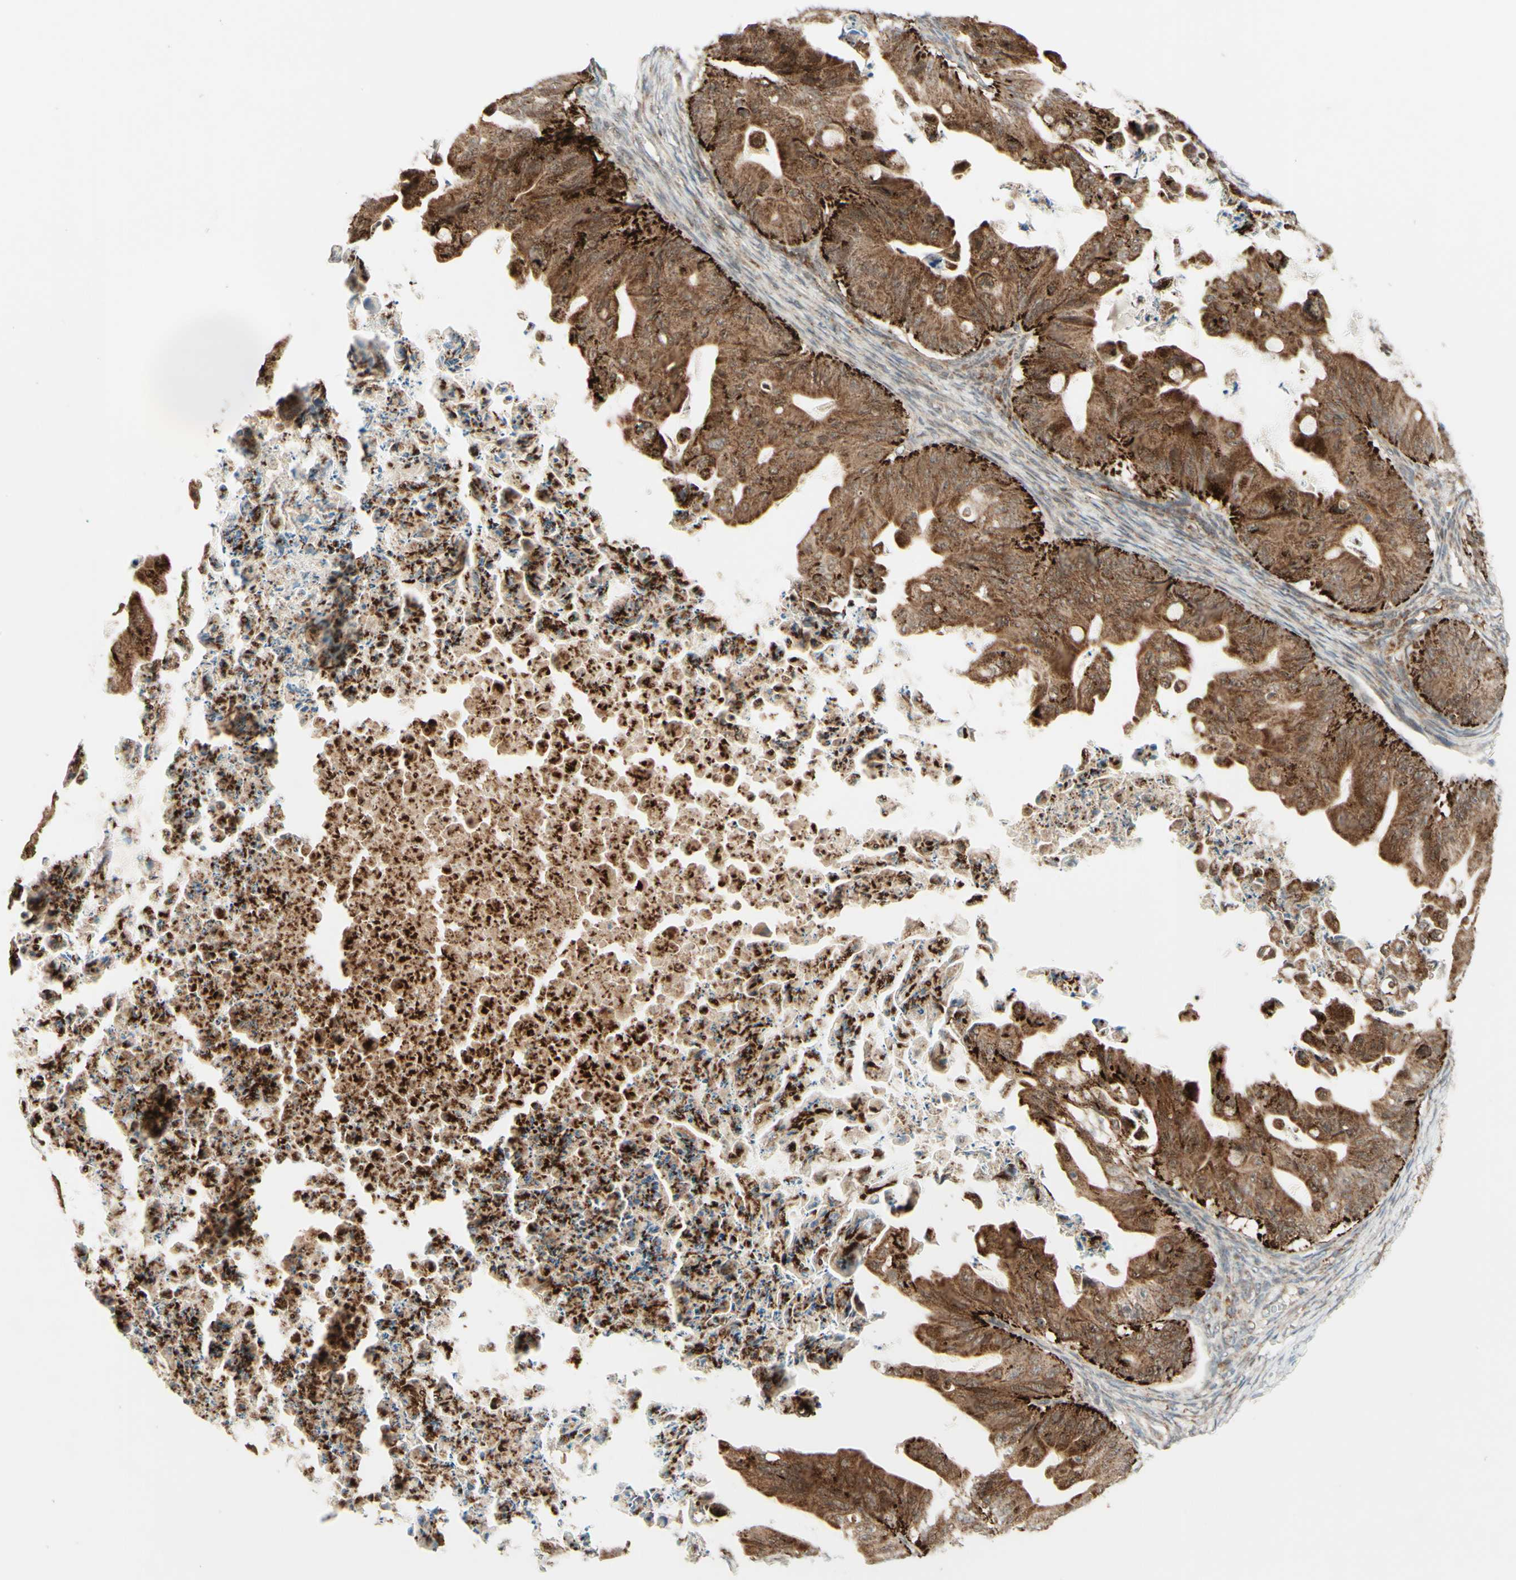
{"staining": {"intensity": "moderate", "quantity": ">75%", "location": "cytoplasmic/membranous"}, "tissue": "ovarian cancer", "cell_type": "Tumor cells", "image_type": "cancer", "snomed": [{"axis": "morphology", "description": "Cystadenocarcinoma, mucinous, NOS"}, {"axis": "topography", "description": "Ovary"}], "caption": "The image reveals staining of ovarian cancer, revealing moderate cytoplasmic/membranous protein positivity (brown color) within tumor cells. Using DAB (3,3'-diaminobenzidine) (brown) and hematoxylin (blue) stains, captured at high magnification using brightfield microscopy.", "gene": "DHRS3", "patient": {"sex": "female", "age": 37}}